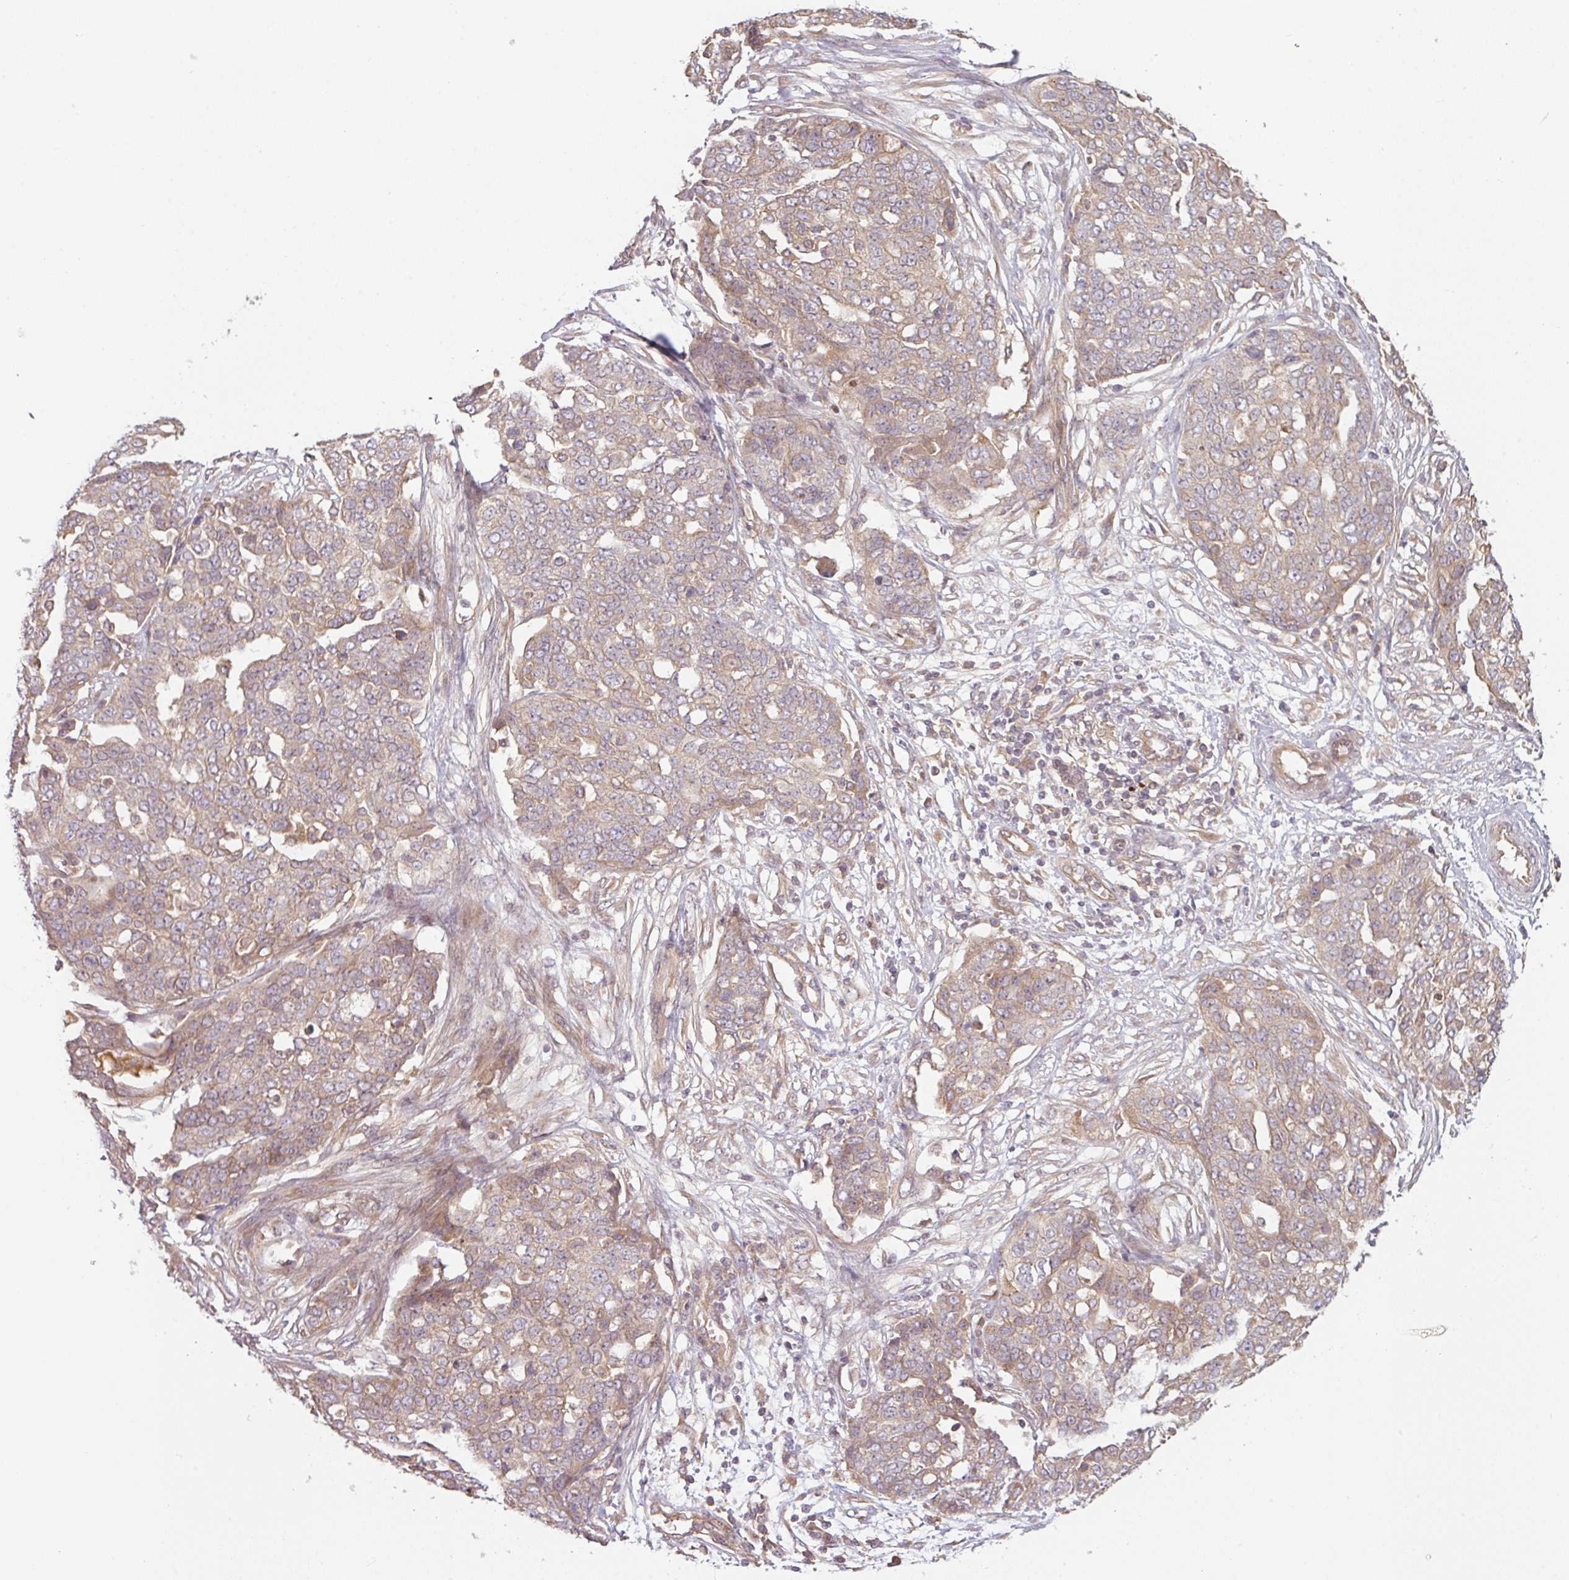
{"staining": {"intensity": "weak", "quantity": "25%-75%", "location": "cytoplasmic/membranous"}, "tissue": "ovarian cancer", "cell_type": "Tumor cells", "image_type": "cancer", "snomed": [{"axis": "morphology", "description": "Cystadenocarcinoma, serous, NOS"}, {"axis": "topography", "description": "Soft tissue"}, {"axis": "topography", "description": "Ovary"}], "caption": "This photomicrograph demonstrates ovarian serous cystadenocarcinoma stained with immunohistochemistry (IHC) to label a protein in brown. The cytoplasmic/membranous of tumor cells show weak positivity for the protein. Nuclei are counter-stained blue.", "gene": "RNF31", "patient": {"sex": "female", "age": 57}}